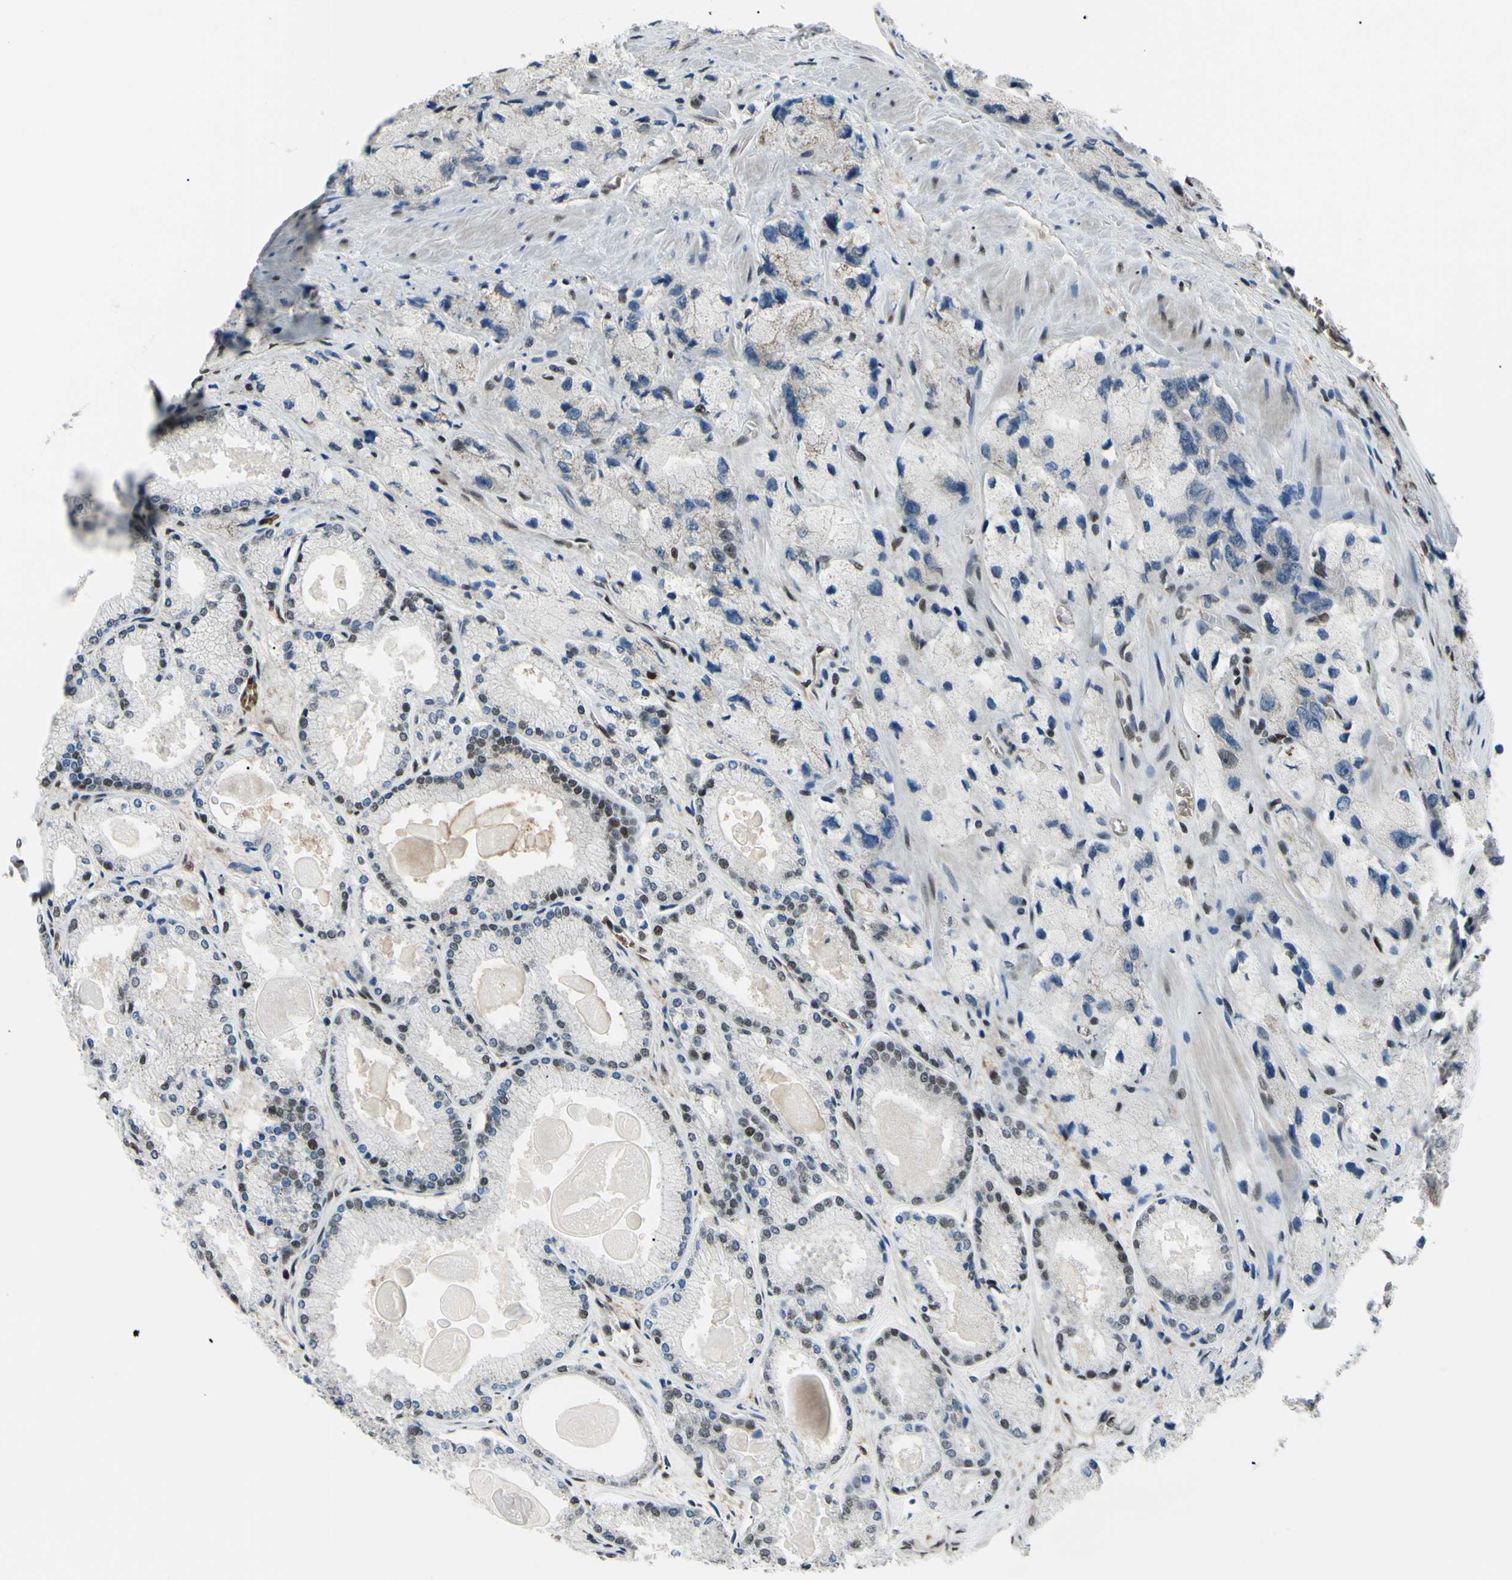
{"staining": {"intensity": "negative", "quantity": "none", "location": "none"}, "tissue": "prostate cancer", "cell_type": "Tumor cells", "image_type": "cancer", "snomed": [{"axis": "morphology", "description": "Adenocarcinoma, High grade"}, {"axis": "topography", "description": "Prostate"}], "caption": "Image shows no significant protein staining in tumor cells of prostate cancer. (DAB (3,3'-diaminobenzidine) immunohistochemistry (IHC) visualized using brightfield microscopy, high magnification).", "gene": "THAP12", "patient": {"sex": "male", "age": 58}}